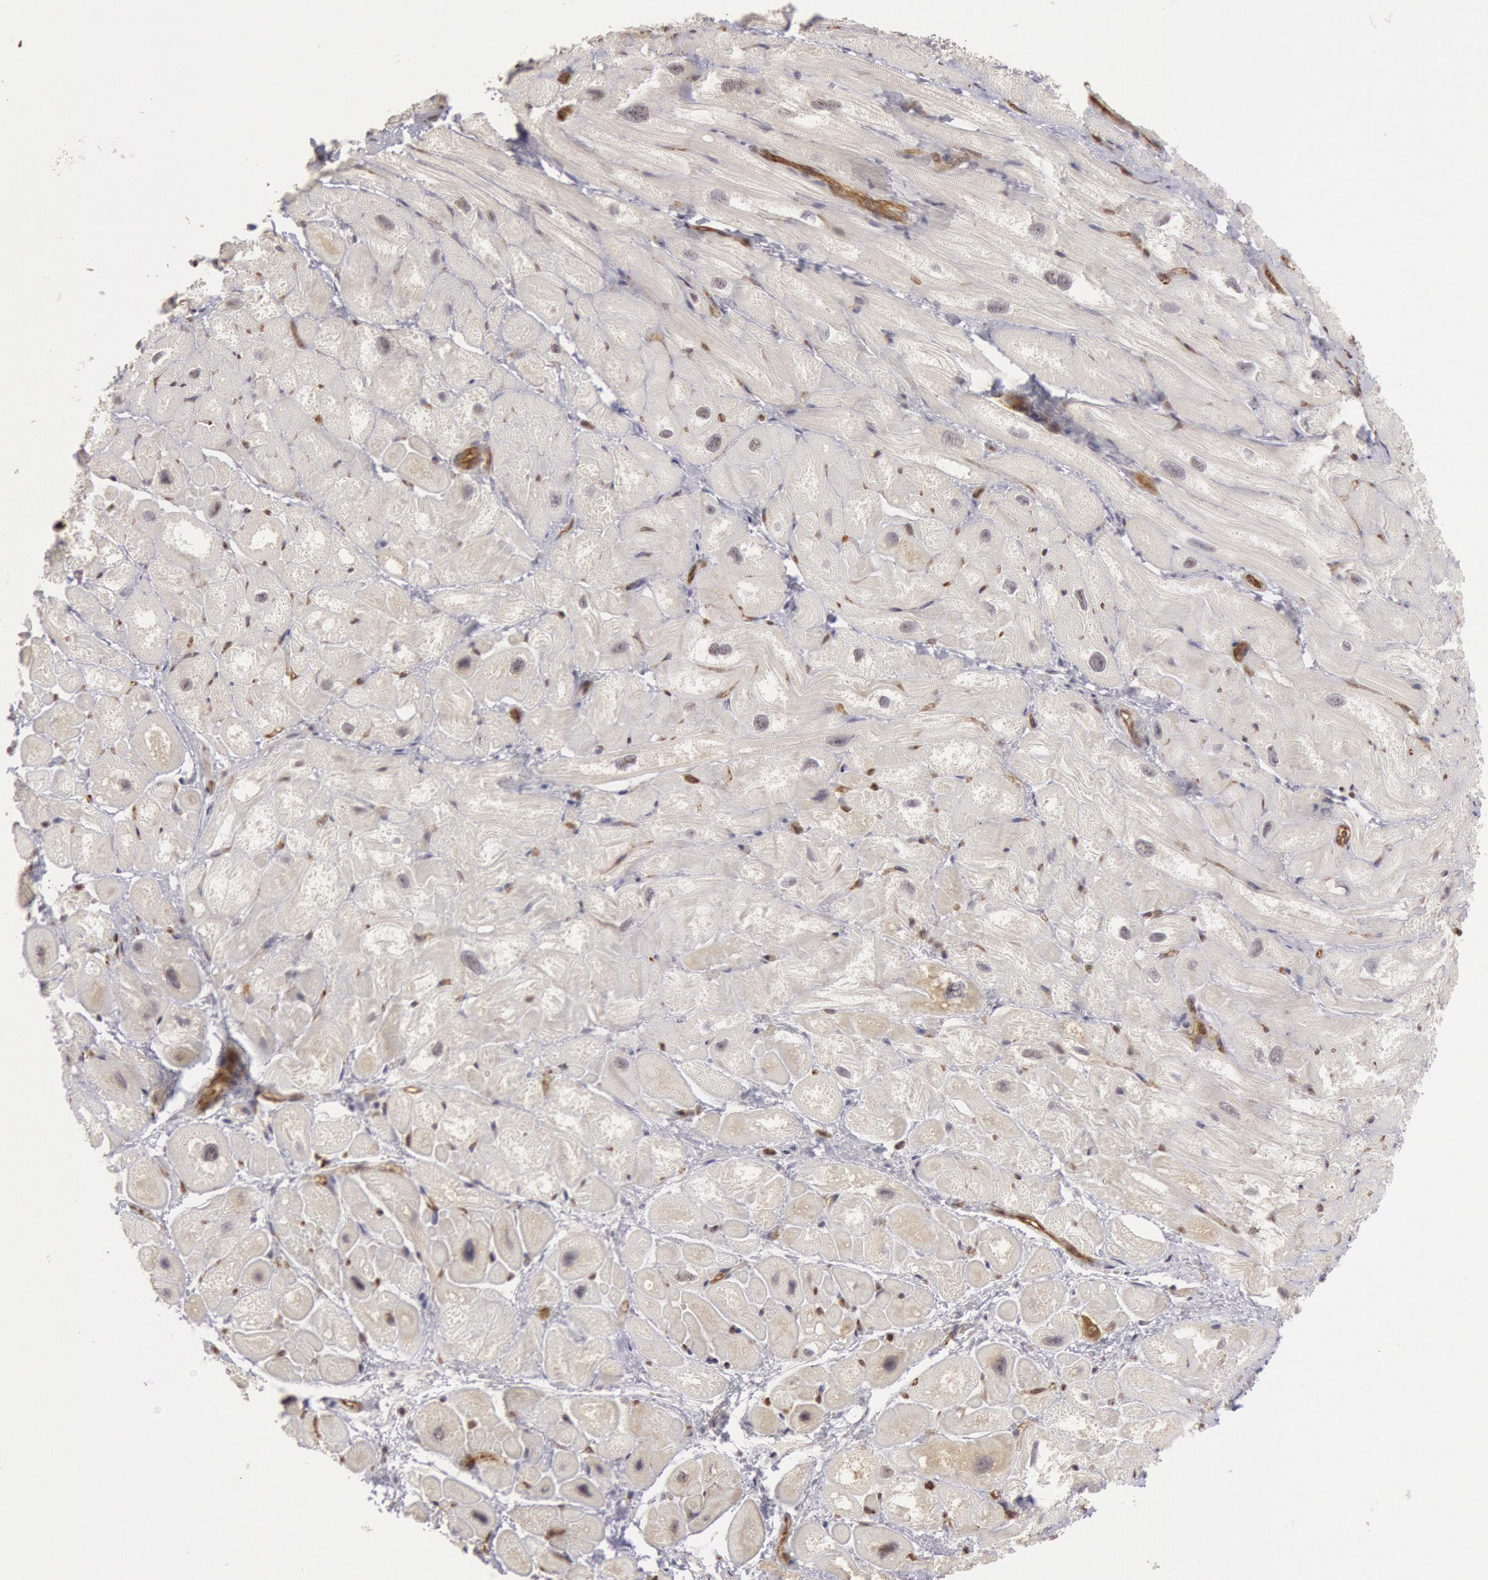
{"staining": {"intensity": "negative", "quantity": "none", "location": "none"}, "tissue": "heart muscle", "cell_type": "Cardiomyocytes", "image_type": "normal", "snomed": [{"axis": "morphology", "description": "Normal tissue, NOS"}, {"axis": "topography", "description": "Heart"}], "caption": "This is a micrograph of immunohistochemistry (IHC) staining of unremarkable heart muscle, which shows no staining in cardiomyocytes.", "gene": "ENSG00000250264", "patient": {"sex": "male", "age": 49}}